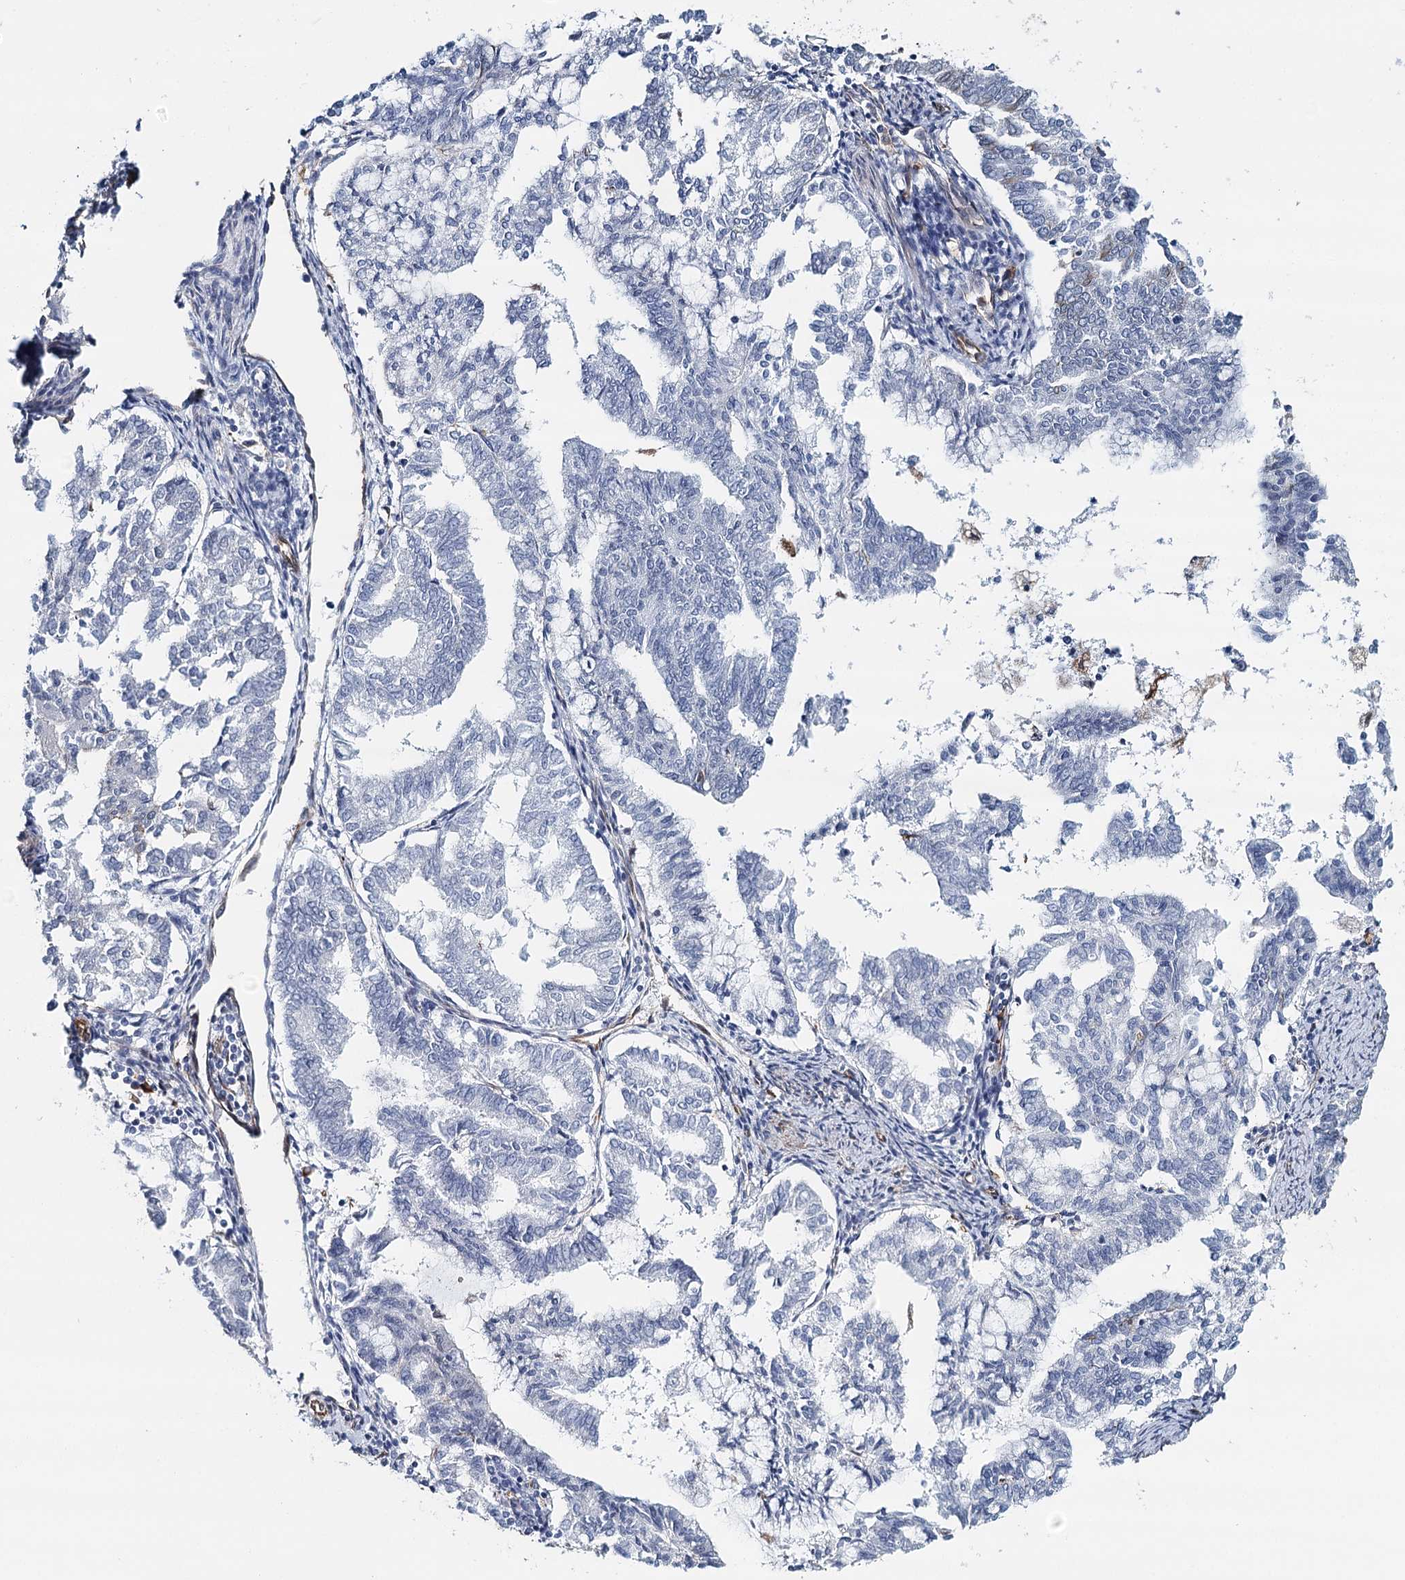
{"staining": {"intensity": "moderate", "quantity": "25%-75%", "location": "cytoplasmic/membranous"}, "tissue": "endometrial cancer", "cell_type": "Tumor cells", "image_type": "cancer", "snomed": [{"axis": "morphology", "description": "Adenocarcinoma, NOS"}, {"axis": "topography", "description": "Endometrium"}], "caption": "An image showing moderate cytoplasmic/membranous expression in approximately 25%-75% of tumor cells in endometrial cancer, as visualized by brown immunohistochemical staining.", "gene": "SYNPO", "patient": {"sex": "female", "age": 79}}